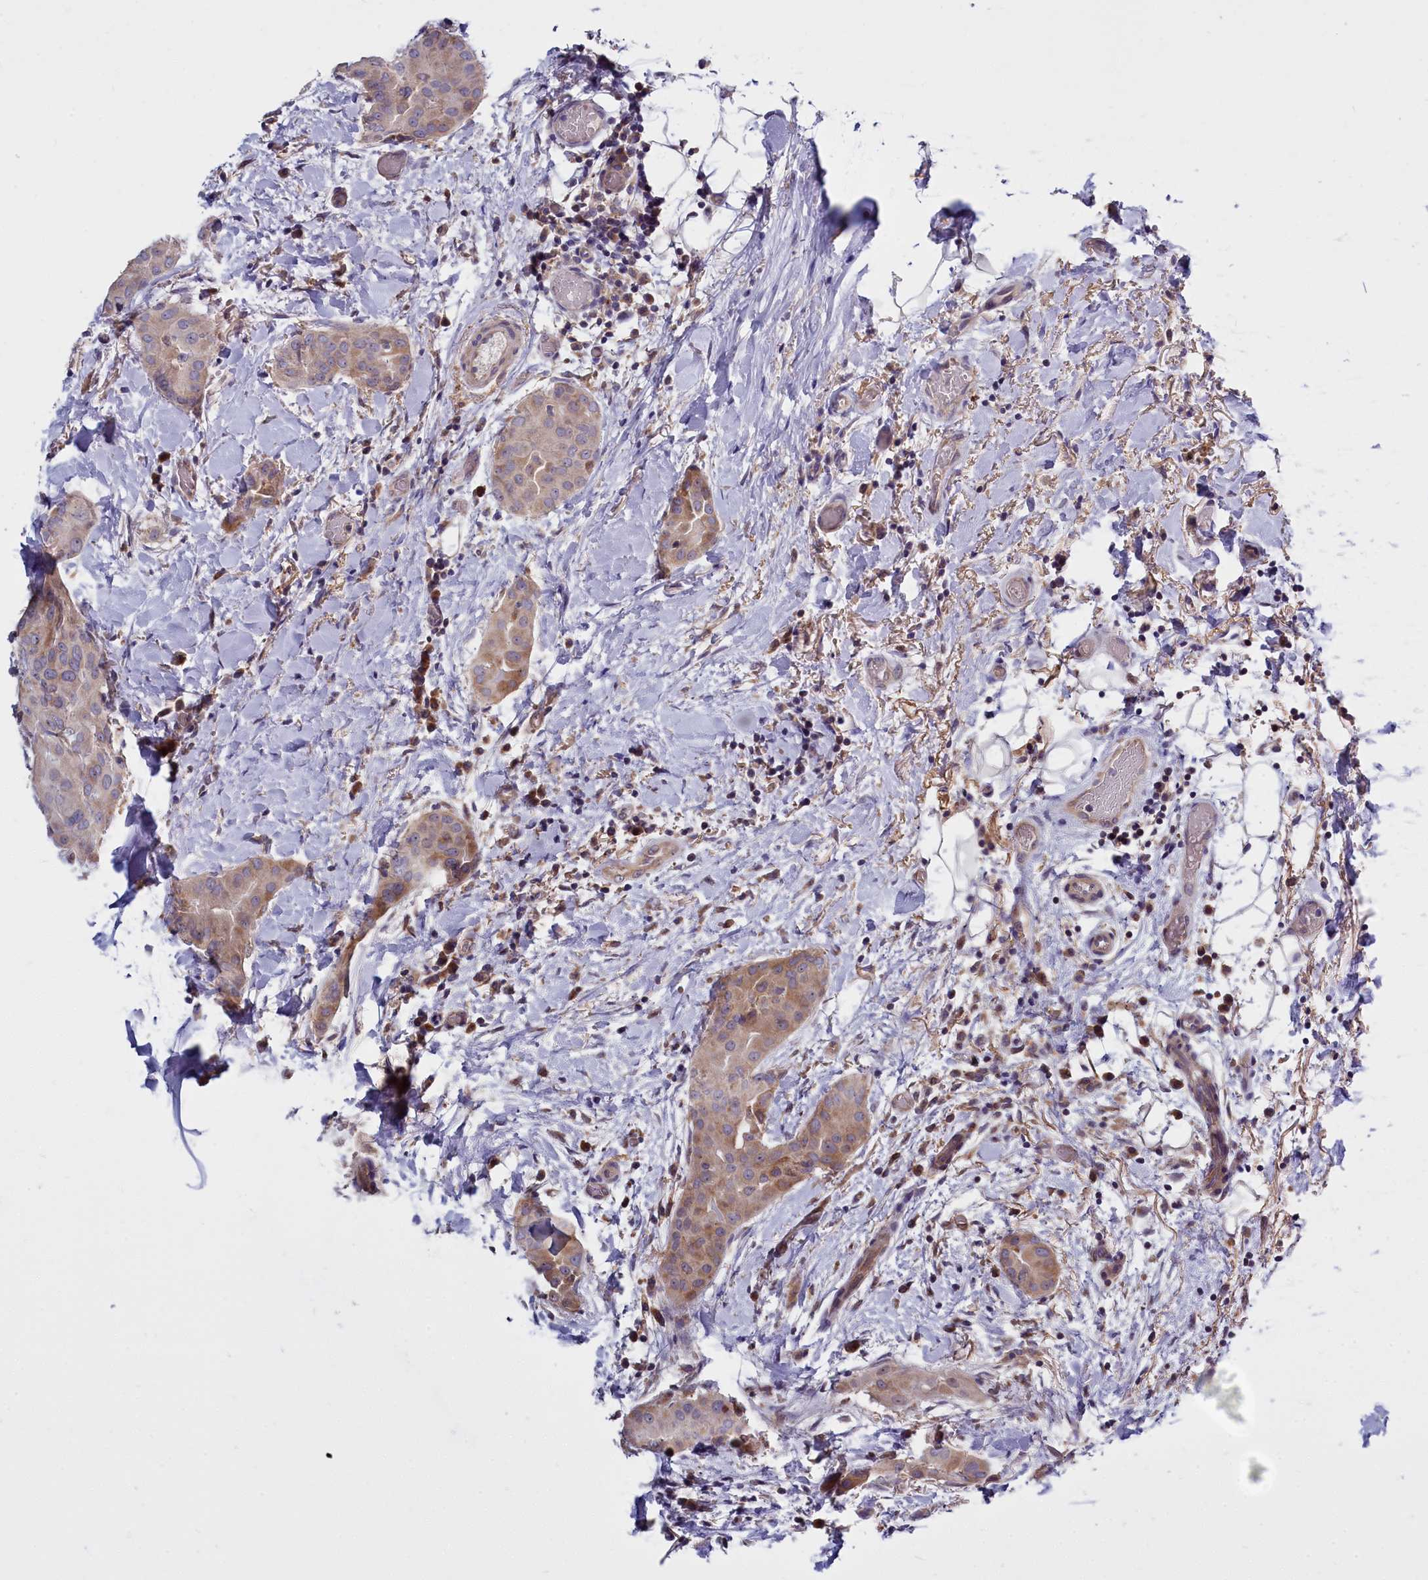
{"staining": {"intensity": "moderate", "quantity": "<25%", "location": "cytoplasmic/membranous"}, "tissue": "thyroid cancer", "cell_type": "Tumor cells", "image_type": "cancer", "snomed": [{"axis": "morphology", "description": "Papillary adenocarcinoma, NOS"}, {"axis": "topography", "description": "Thyroid gland"}], "caption": "Thyroid cancer stained with a brown dye exhibits moderate cytoplasmic/membranous positive expression in about <25% of tumor cells.", "gene": "RAPGEF4", "patient": {"sex": "male", "age": 33}}